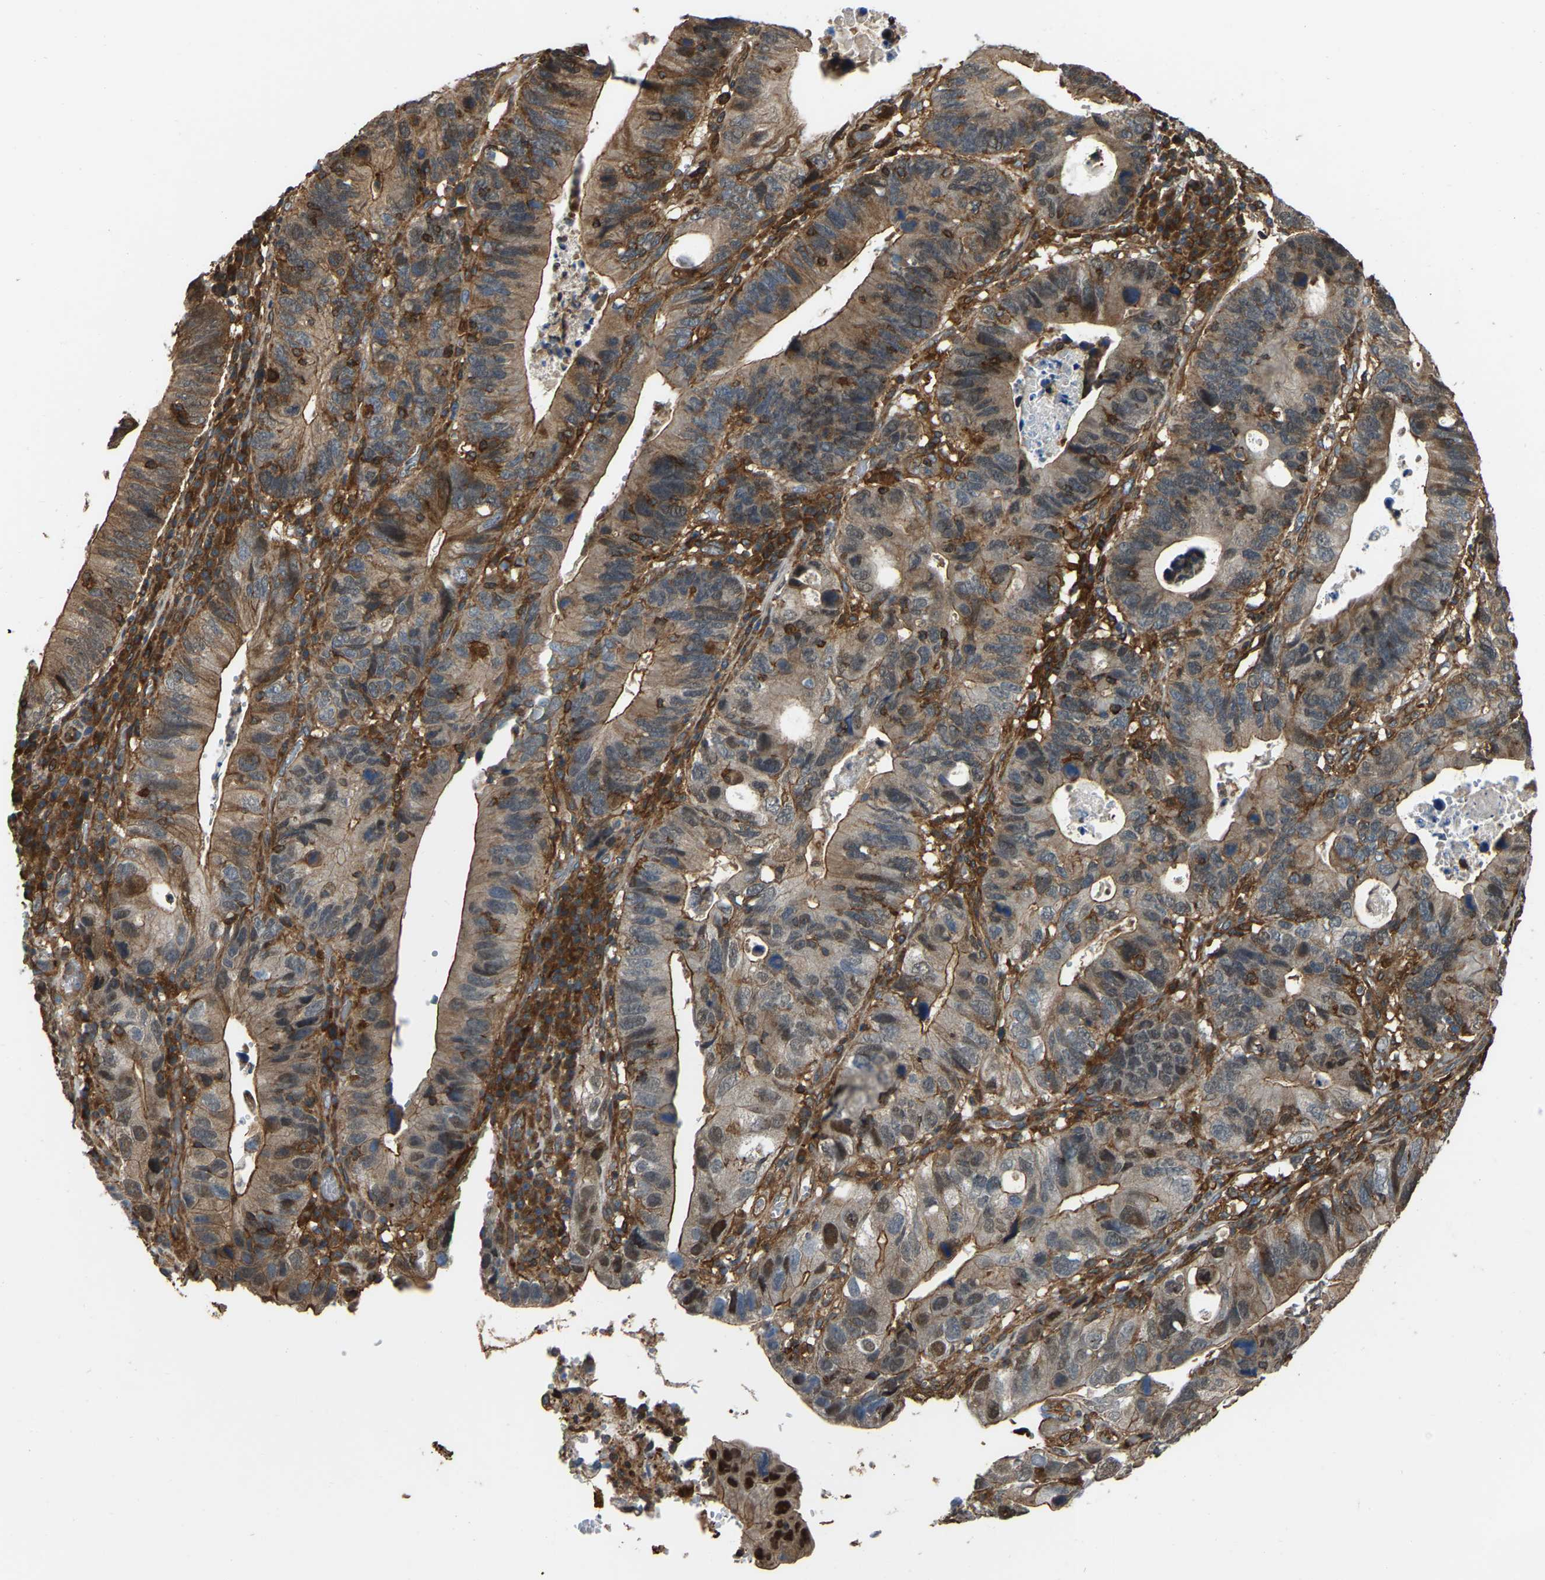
{"staining": {"intensity": "moderate", "quantity": ">75%", "location": "cytoplasmic/membranous"}, "tissue": "stomach cancer", "cell_type": "Tumor cells", "image_type": "cancer", "snomed": [{"axis": "morphology", "description": "Adenocarcinoma, NOS"}, {"axis": "topography", "description": "Stomach"}], "caption": "Tumor cells demonstrate medium levels of moderate cytoplasmic/membranous staining in about >75% of cells in human stomach adenocarcinoma.", "gene": "SAMD9L", "patient": {"sex": "male", "age": 59}}